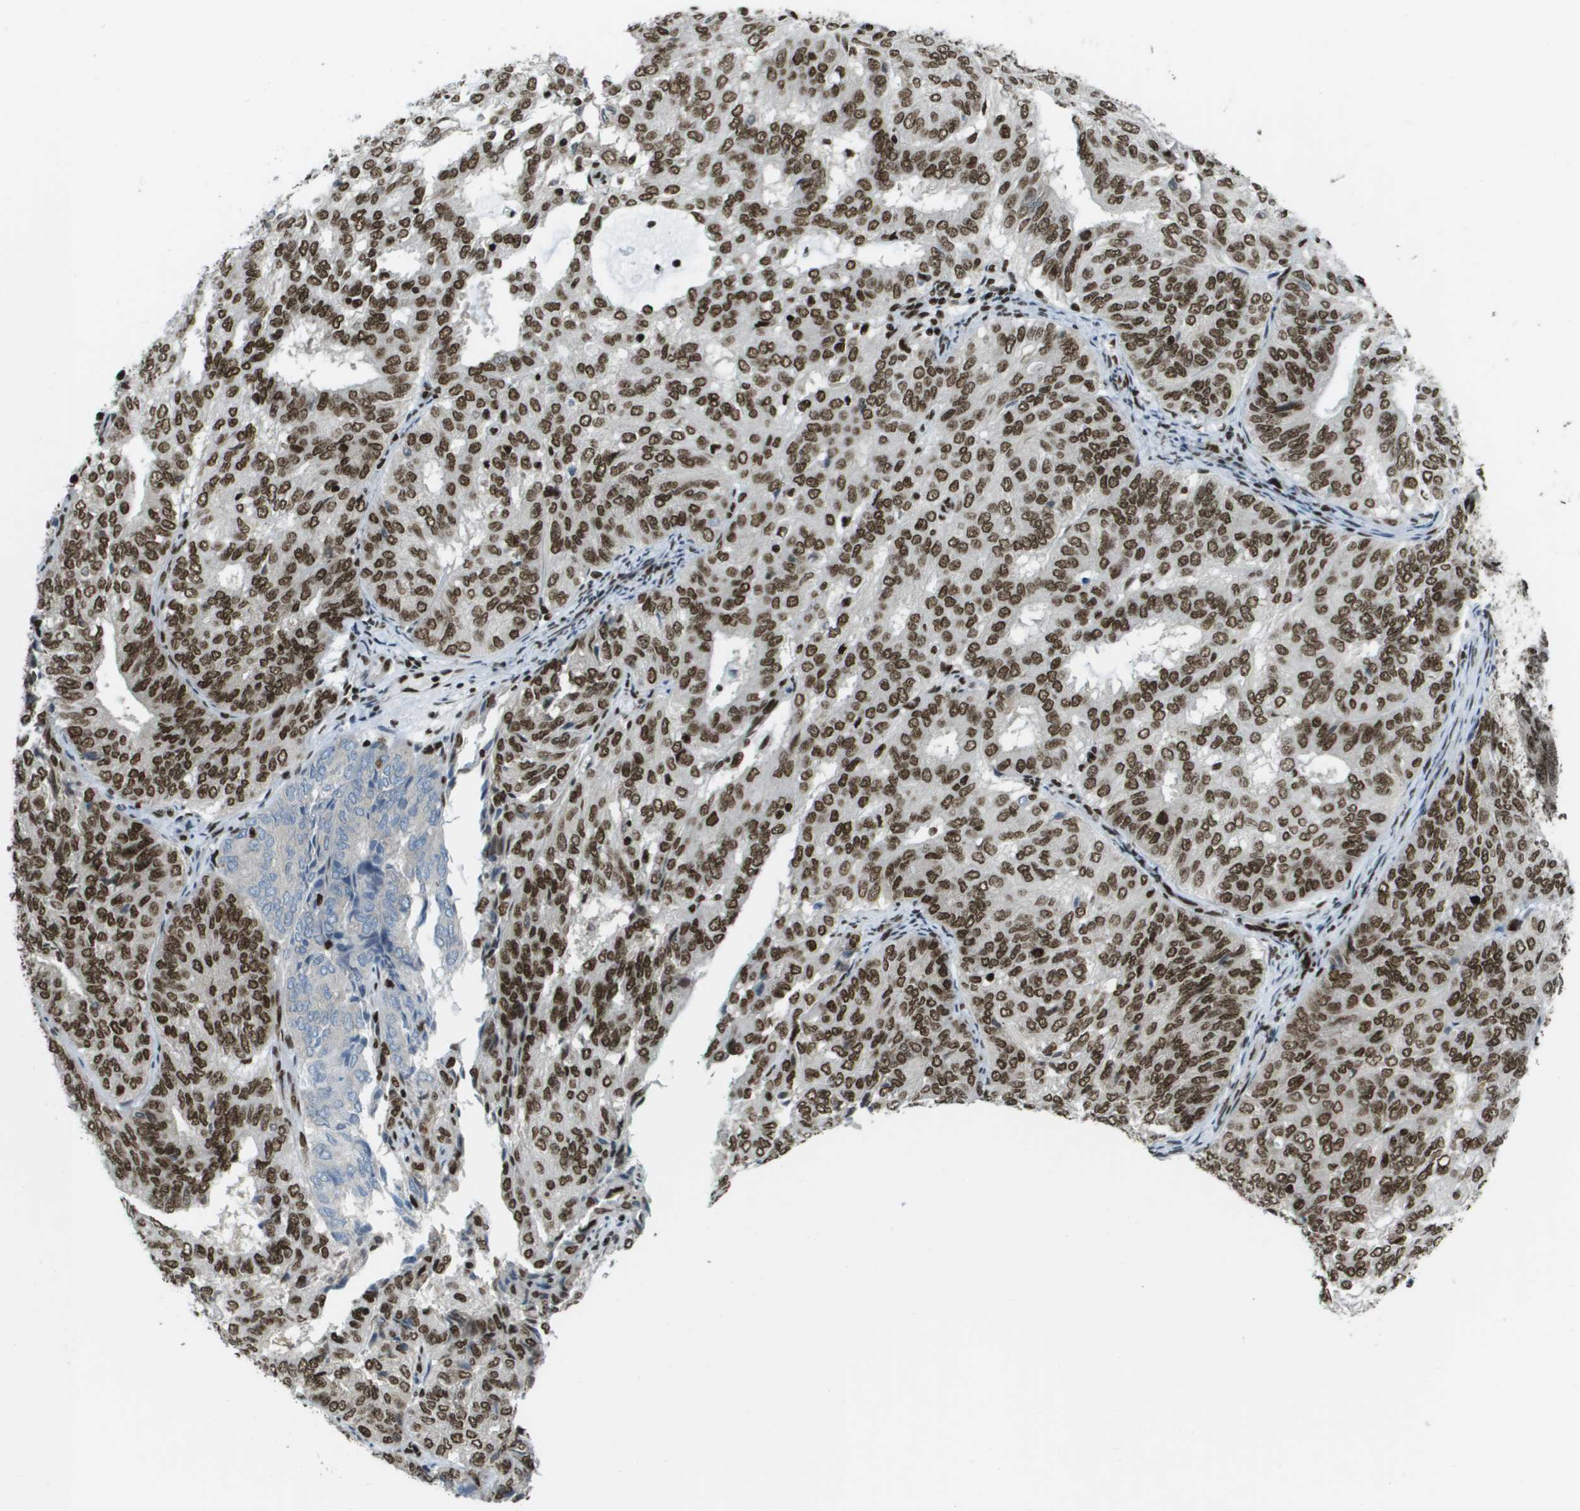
{"staining": {"intensity": "strong", "quantity": "25%-75%", "location": "nuclear"}, "tissue": "endometrial cancer", "cell_type": "Tumor cells", "image_type": "cancer", "snomed": [{"axis": "morphology", "description": "Adenocarcinoma, NOS"}, {"axis": "topography", "description": "Uterus"}], "caption": "Protein expression analysis of human endometrial adenocarcinoma reveals strong nuclear positivity in about 25%-75% of tumor cells.", "gene": "GLYR1", "patient": {"sex": "female", "age": 60}}